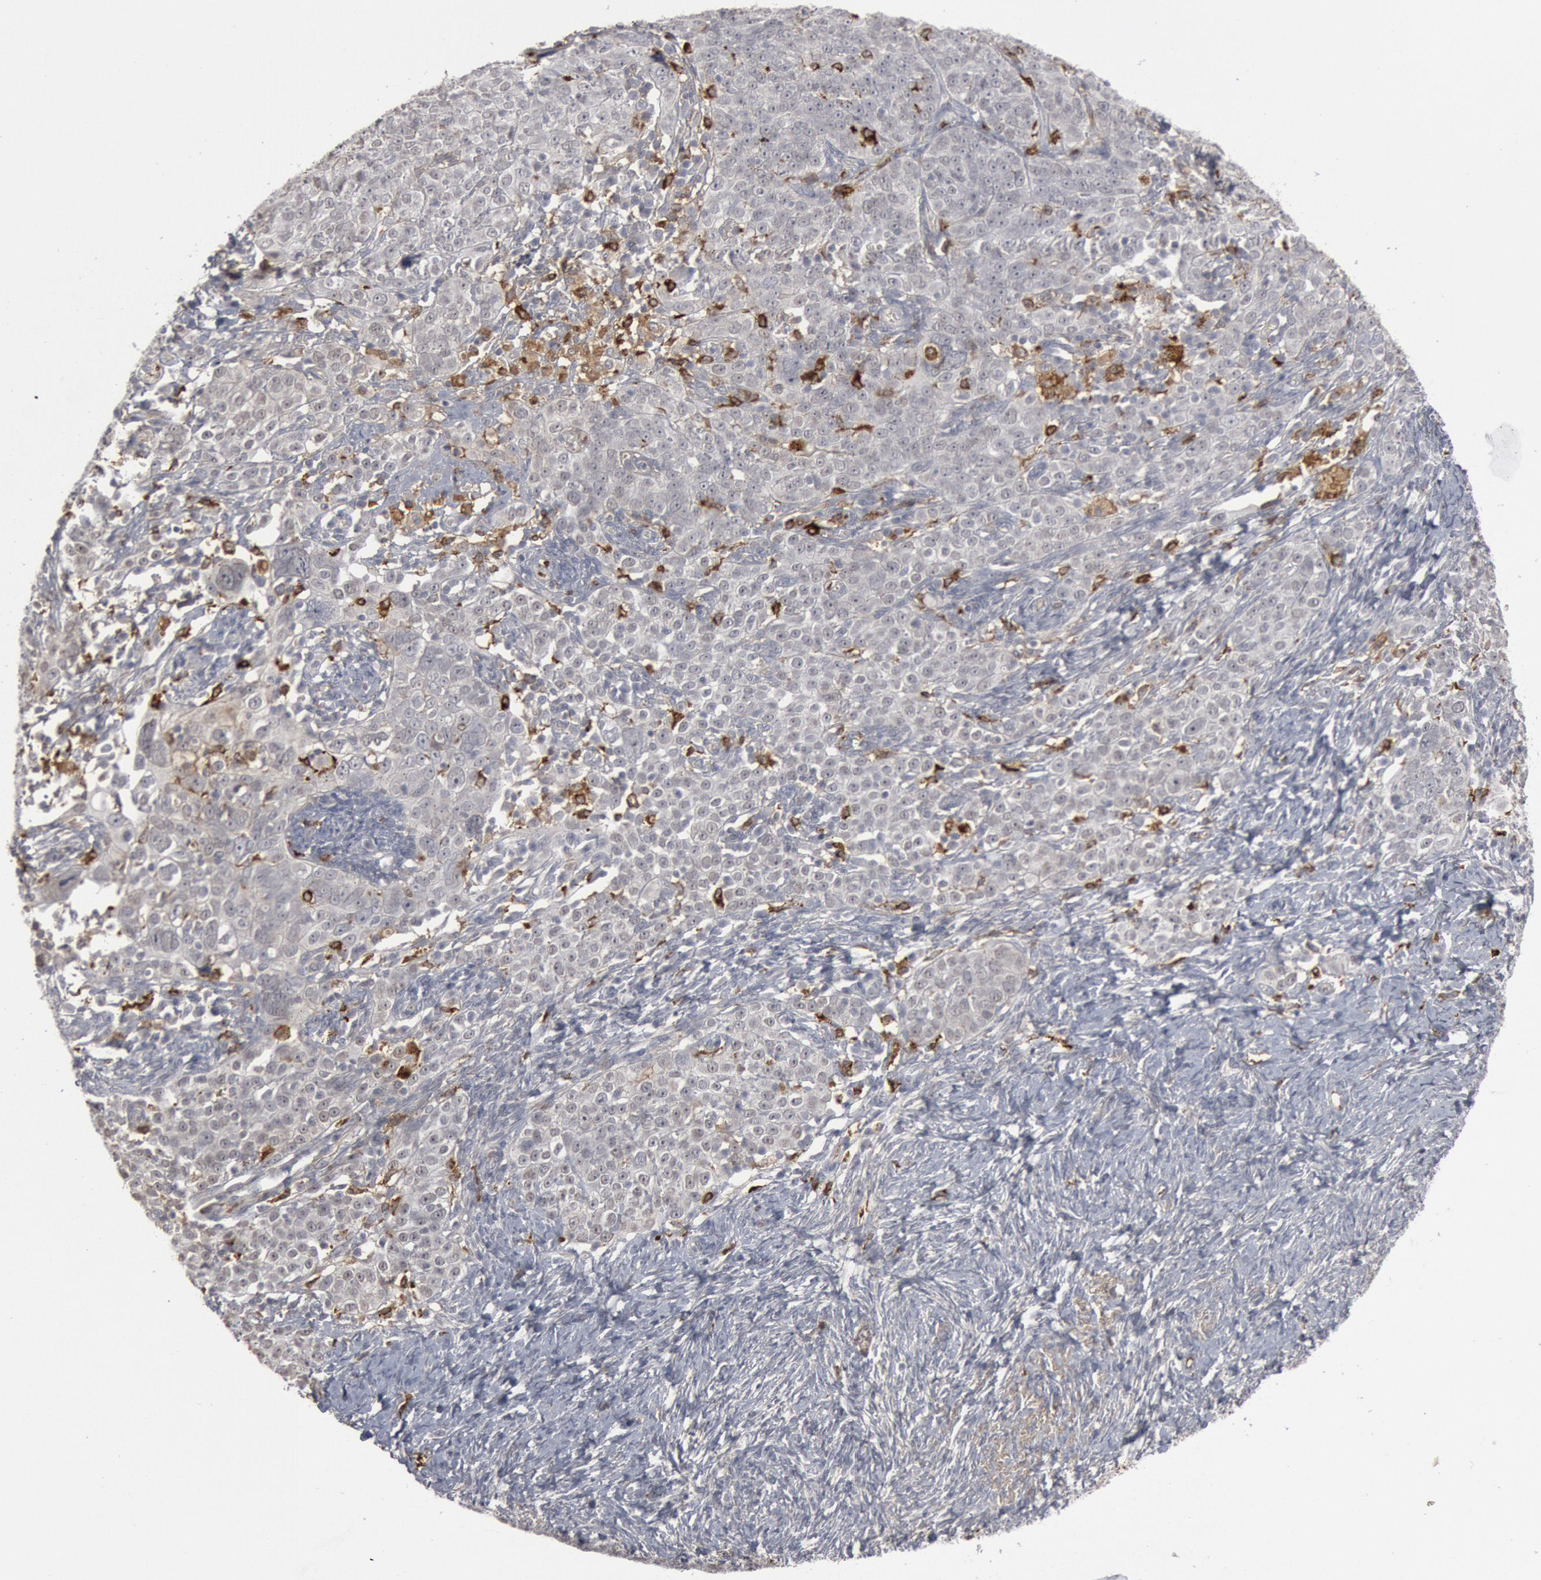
{"staining": {"intensity": "negative", "quantity": "none", "location": "none"}, "tissue": "ovarian cancer", "cell_type": "Tumor cells", "image_type": "cancer", "snomed": [{"axis": "morphology", "description": "Normal tissue, NOS"}, {"axis": "morphology", "description": "Cystadenocarcinoma, serous, NOS"}, {"axis": "topography", "description": "Ovary"}], "caption": "This is an immunohistochemistry micrograph of human ovarian cancer. There is no expression in tumor cells.", "gene": "C1QC", "patient": {"sex": "female", "age": 62}}